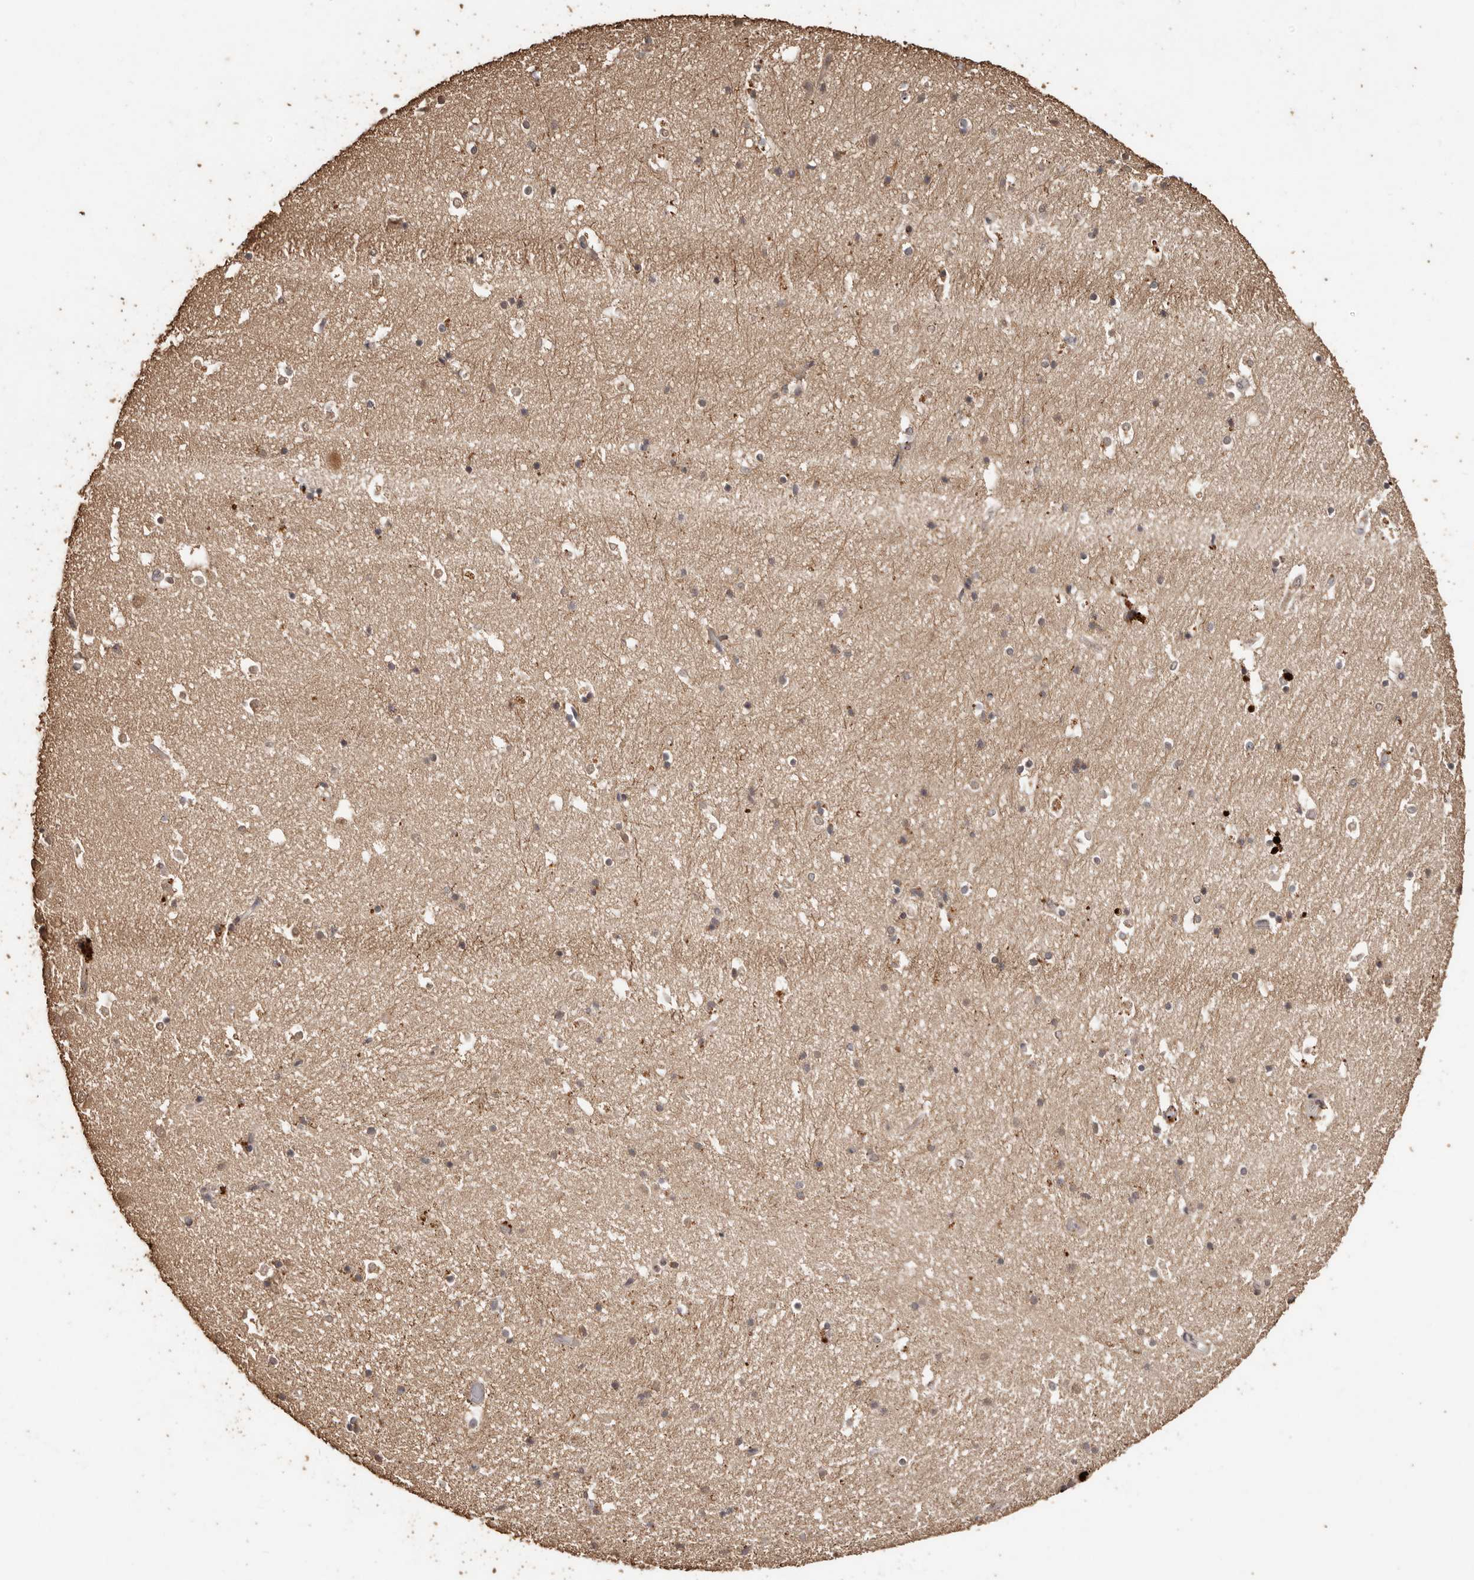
{"staining": {"intensity": "weak", "quantity": "25%-75%", "location": "cytoplasmic/membranous"}, "tissue": "hippocampus", "cell_type": "Glial cells", "image_type": "normal", "snomed": [{"axis": "morphology", "description": "Normal tissue, NOS"}, {"axis": "topography", "description": "Hippocampus"}], "caption": "Hippocampus was stained to show a protein in brown. There is low levels of weak cytoplasmic/membranous staining in approximately 25%-75% of glial cells. The protein is stained brown, and the nuclei are stained in blue (DAB (3,3'-diaminobenzidine) IHC with brightfield microscopy, high magnification).", "gene": "PKDCC", "patient": {"sex": "female", "age": 52}}